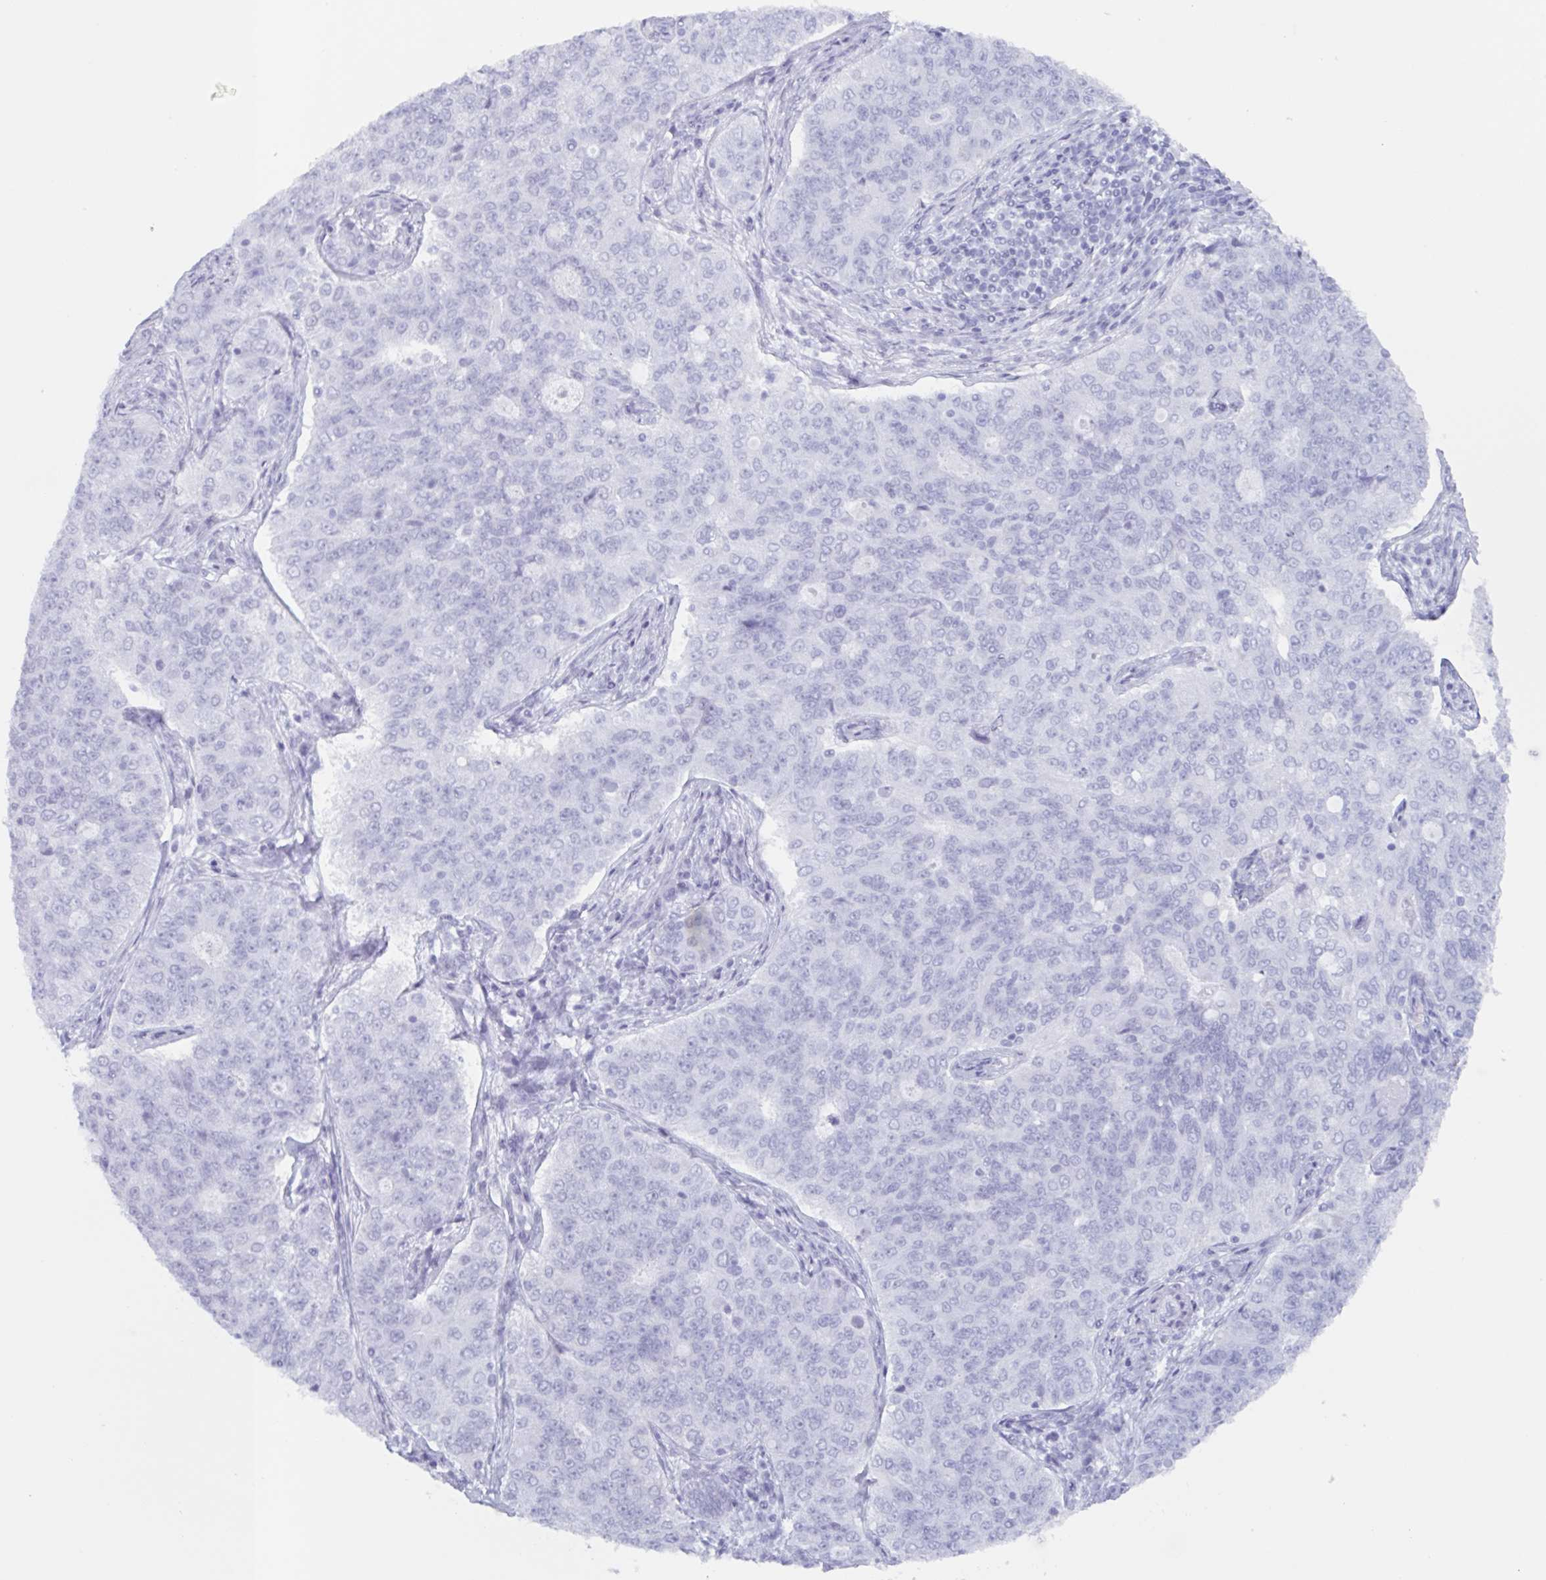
{"staining": {"intensity": "negative", "quantity": "none", "location": "none"}, "tissue": "endometrial cancer", "cell_type": "Tumor cells", "image_type": "cancer", "snomed": [{"axis": "morphology", "description": "Adenocarcinoma, NOS"}, {"axis": "topography", "description": "Endometrium"}], "caption": "Tumor cells show no significant positivity in endometrial cancer. (Brightfield microscopy of DAB (3,3'-diaminobenzidine) immunohistochemistry at high magnification).", "gene": "ZFP64", "patient": {"sex": "female", "age": 43}}